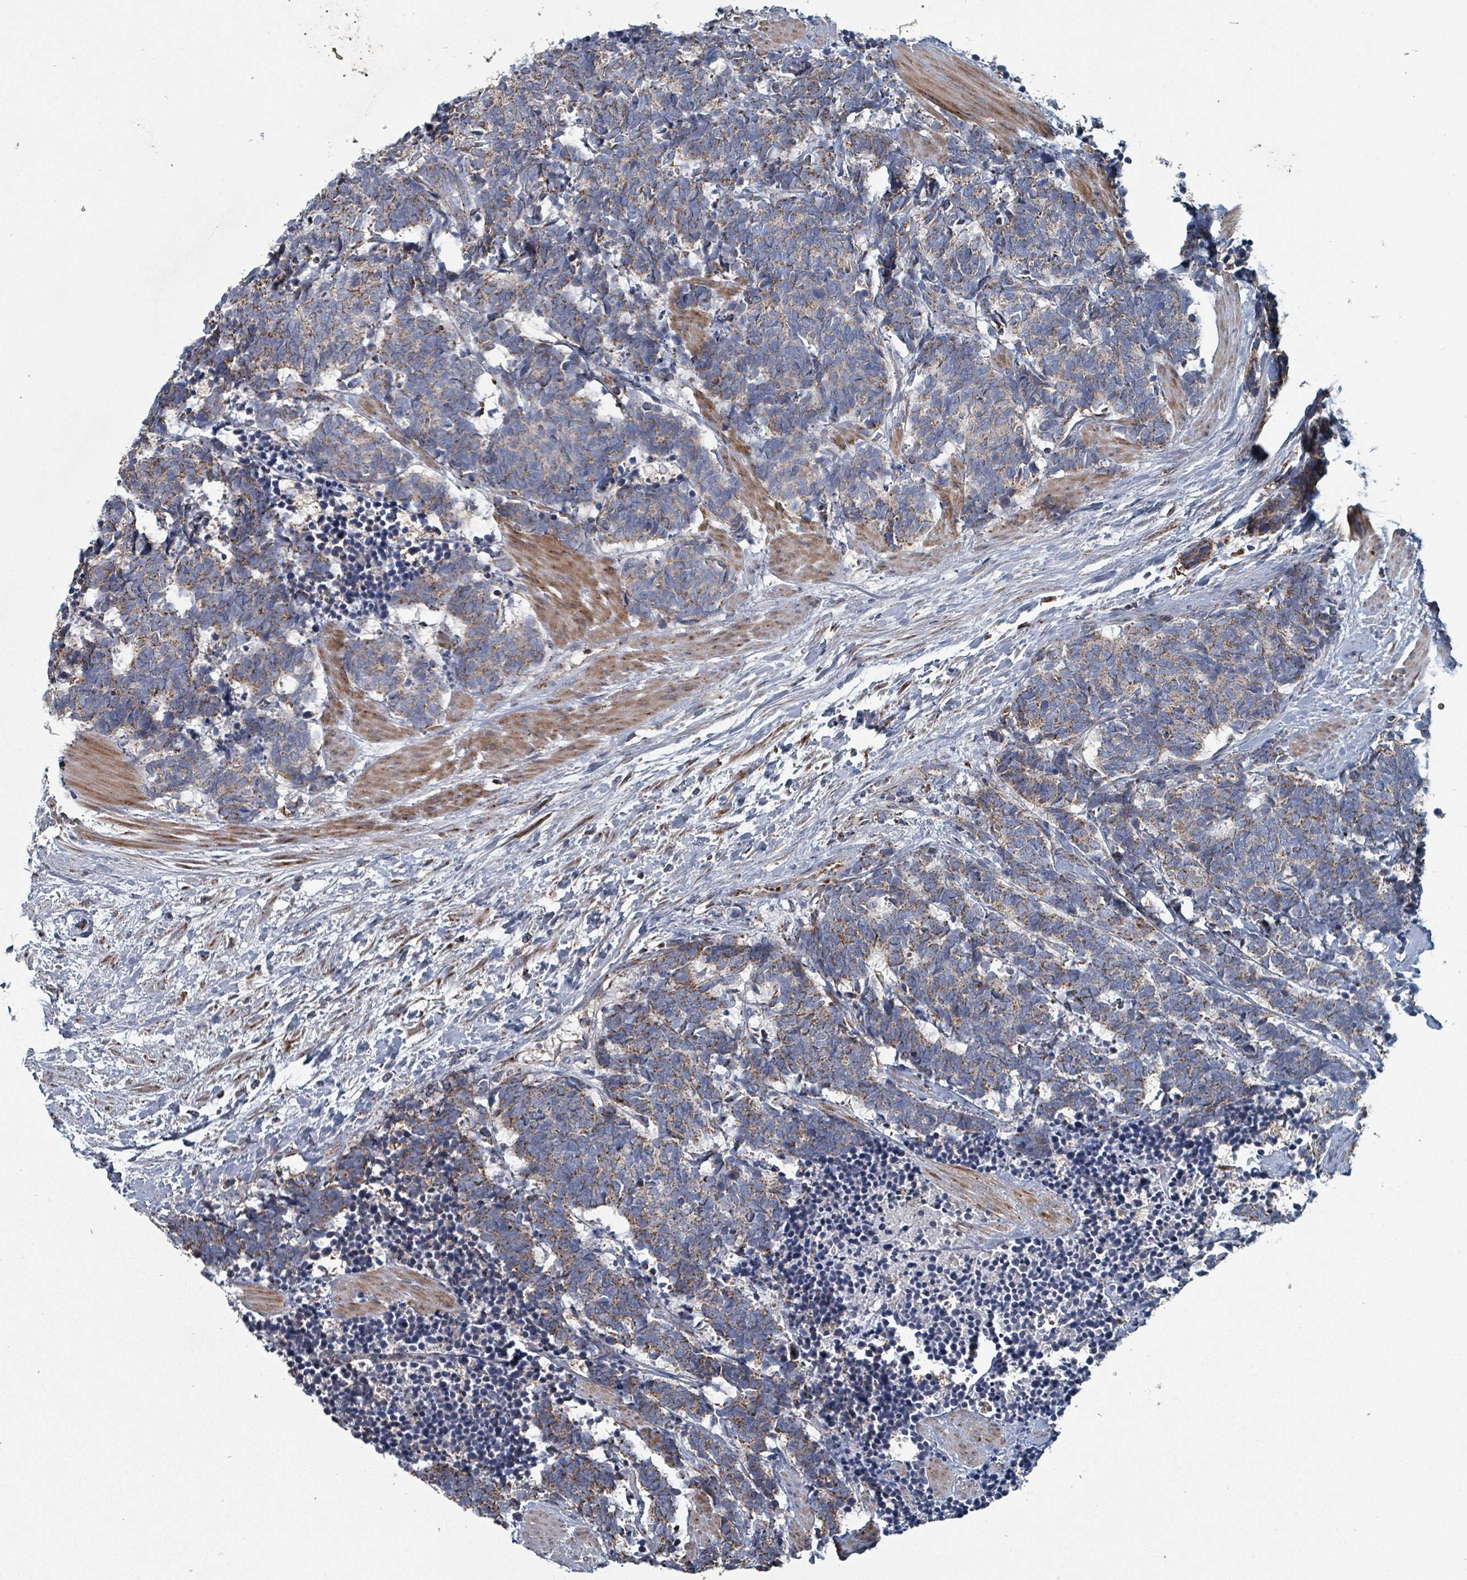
{"staining": {"intensity": "moderate", "quantity": ">75%", "location": "cytoplasmic/membranous"}, "tissue": "carcinoid", "cell_type": "Tumor cells", "image_type": "cancer", "snomed": [{"axis": "morphology", "description": "Carcinoma, NOS"}, {"axis": "morphology", "description": "Carcinoid, malignant, NOS"}, {"axis": "topography", "description": "Prostate"}], "caption": "A micrograph showing moderate cytoplasmic/membranous expression in about >75% of tumor cells in carcinoid, as visualized by brown immunohistochemical staining.", "gene": "ABHD18", "patient": {"sex": "male", "age": 57}}